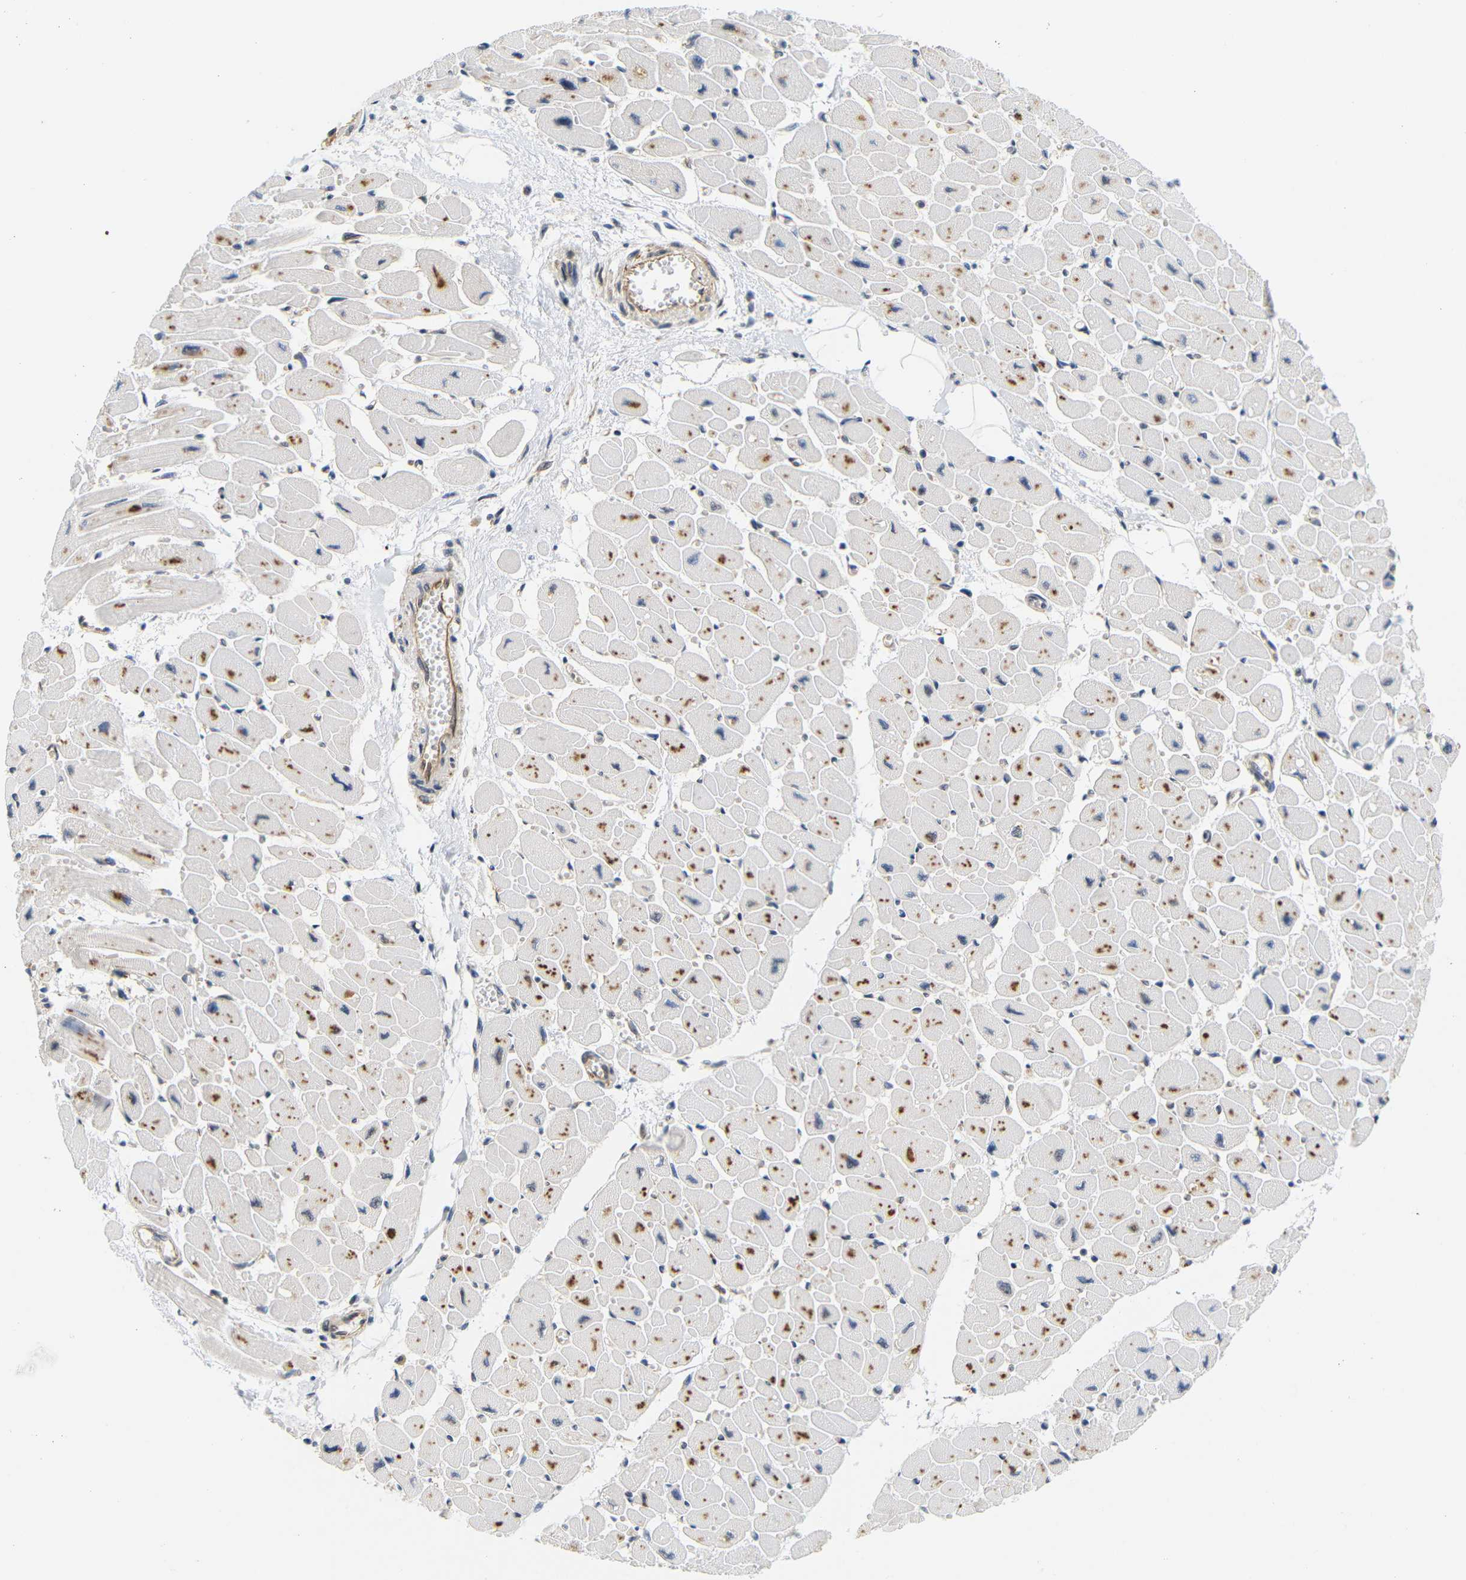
{"staining": {"intensity": "moderate", "quantity": "25%-75%", "location": "cytoplasmic/membranous"}, "tissue": "heart muscle", "cell_type": "Cardiomyocytes", "image_type": "normal", "snomed": [{"axis": "morphology", "description": "Normal tissue, NOS"}, {"axis": "topography", "description": "Heart"}], "caption": "Moderate cytoplasmic/membranous staining is seen in approximately 25%-75% of cardiomyocytes in normal heart muscle.", "gene": "GJA5", "patient": {"sex": "female", "age": 54}}